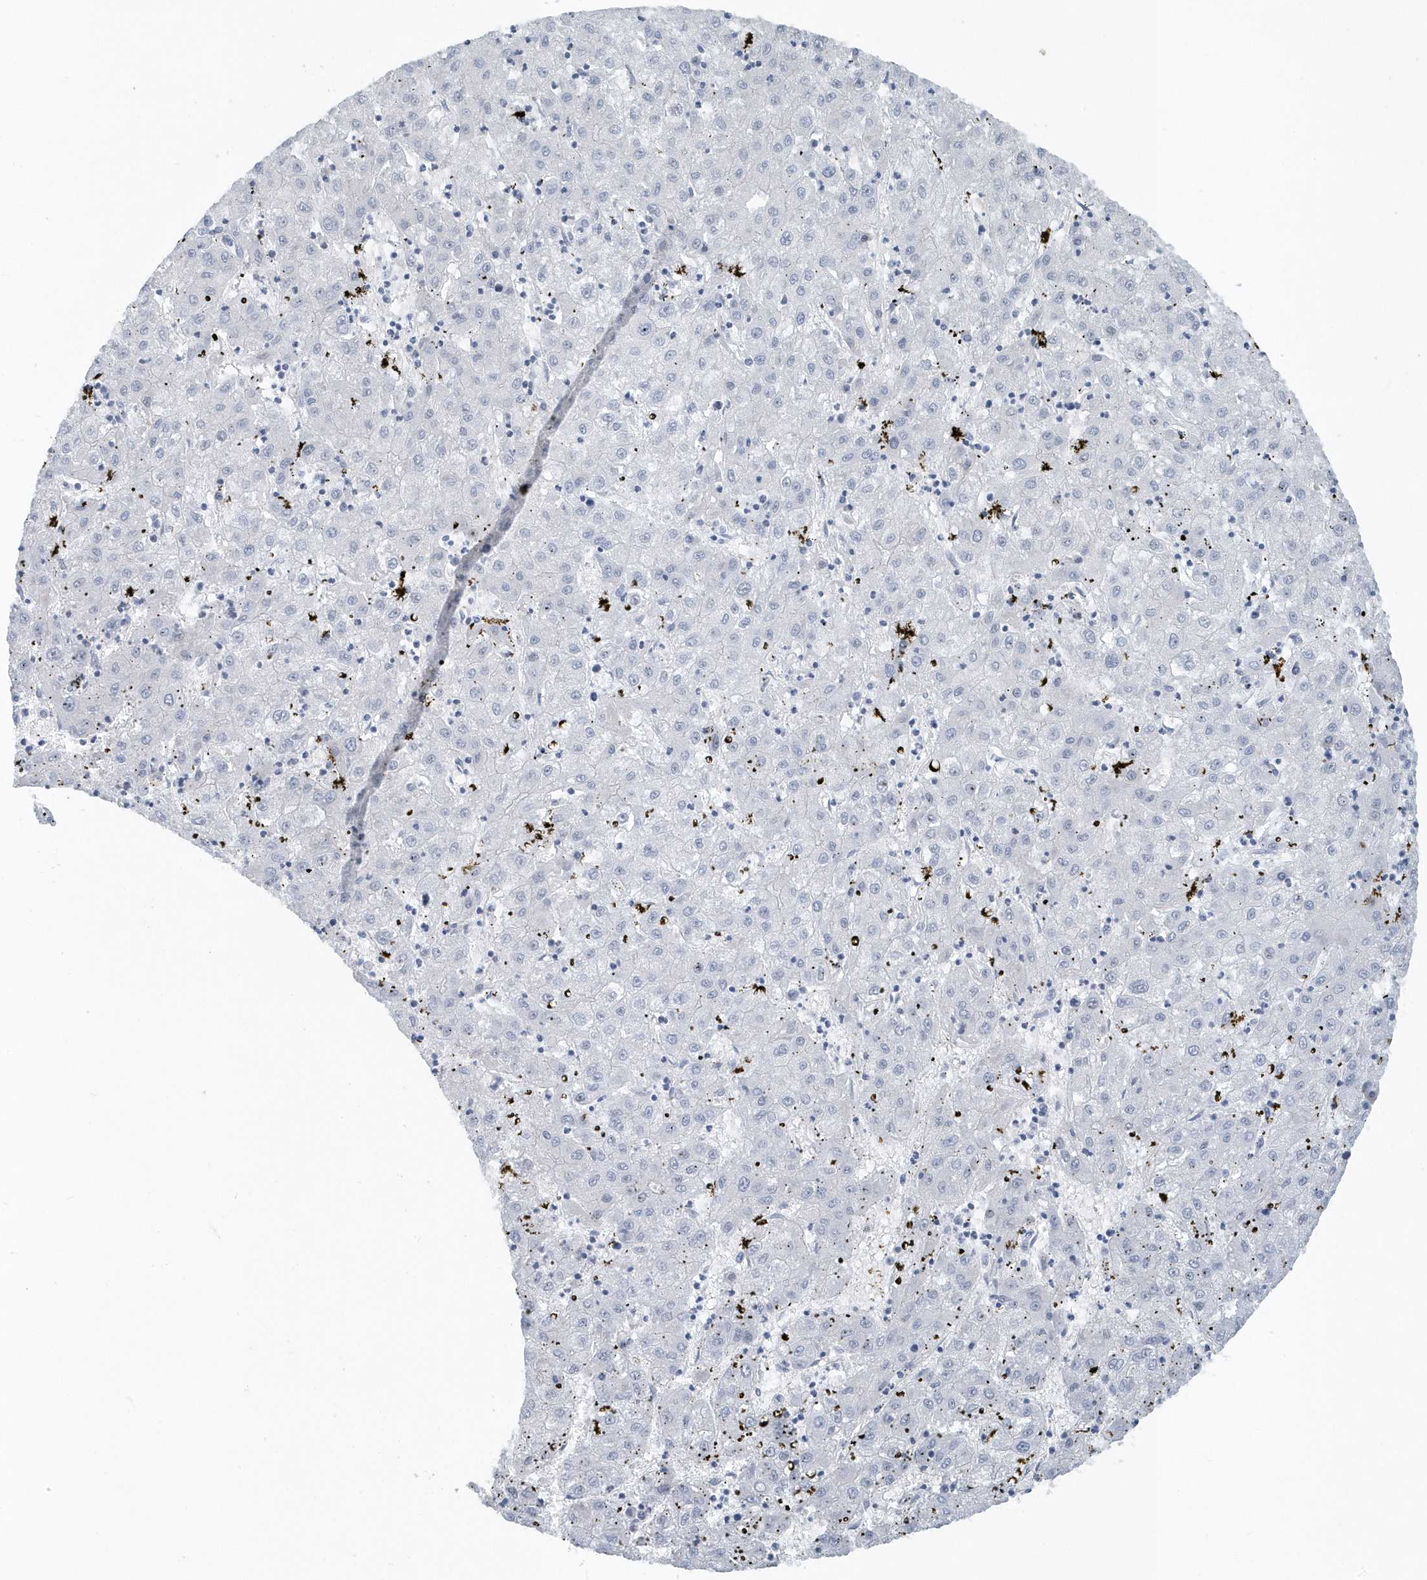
{"staining": {"intensity": "negative", "quantity": "none", "location": "none"}, "tissue": "liver cancer", "cell_type": "Tumor cells", "image_type": "cancer", "snomed": [{"axis": "morphology", "description": "Carcinoma, Hepatocellular, NOS"}, {"axis": "topography", "description": "Liver"}], "caption": "Tumor cells show no significant expression in liver hepatocellular carcinoma.", "gene": "RPF2", "patient": {"sex": "male", "age": 72}}